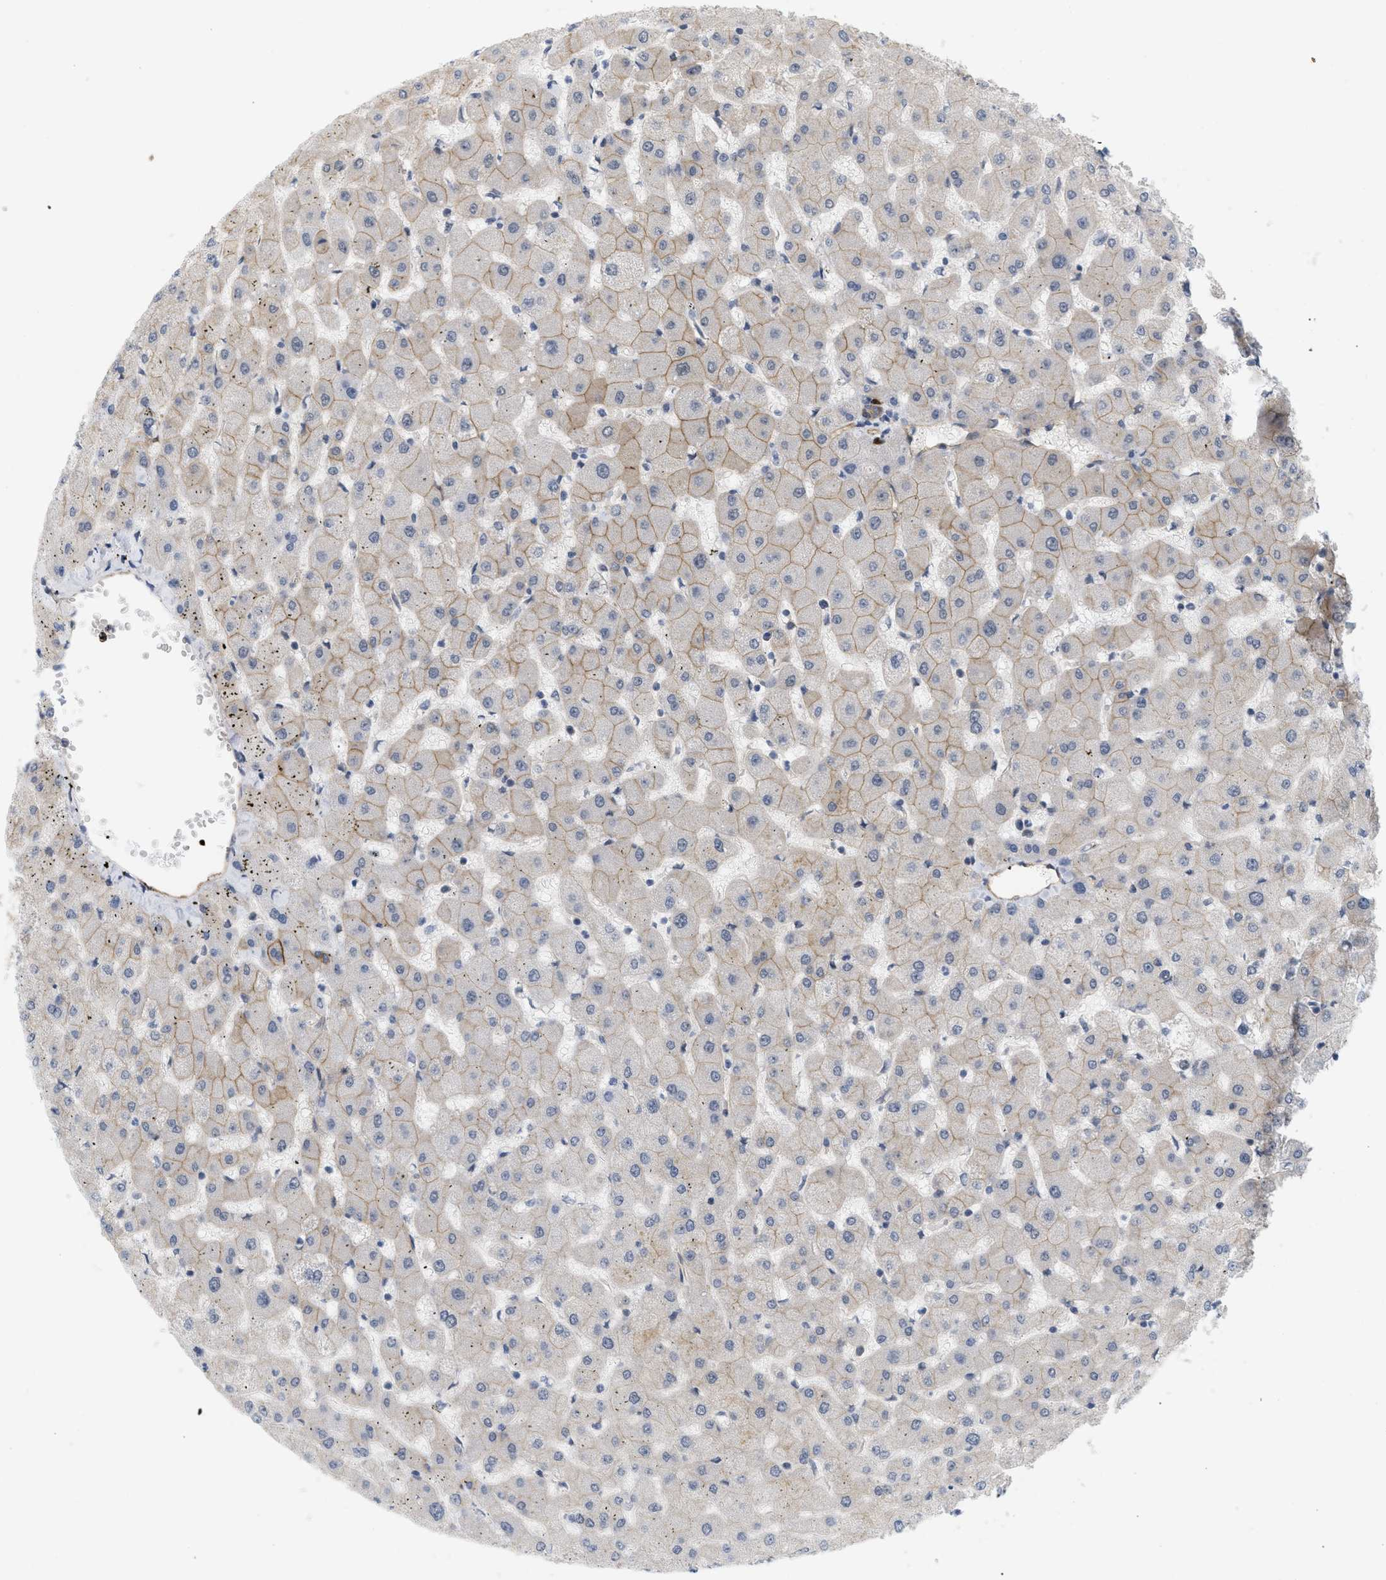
{"staining": {"intensity": "moderate", "quantity": "25%-75%", "location": "cytoplasmic/membranous"}, "tissue": "liver", "cell_type": "Cholangiocytes", "image_type": "normal", "snomed": [{"axis": "morphology", "description": "Normal tissue, NOS"}, {"axis": "topography", "description": "Liver"}], "caption": "Immunohistochemical staining of normal human liver demonstrates medium levels of moderate cytoplasmic/membranous expression in approximately 25%-75% of cholangiocytes. The staining was performed using DAB (3,3'-diaminobenzidine), with brown indicating positive protein expression. Nuclei are stained blue with hematoxylin.", "gene": "PALMD", "patient": {"sex": "female", "age": 63}}